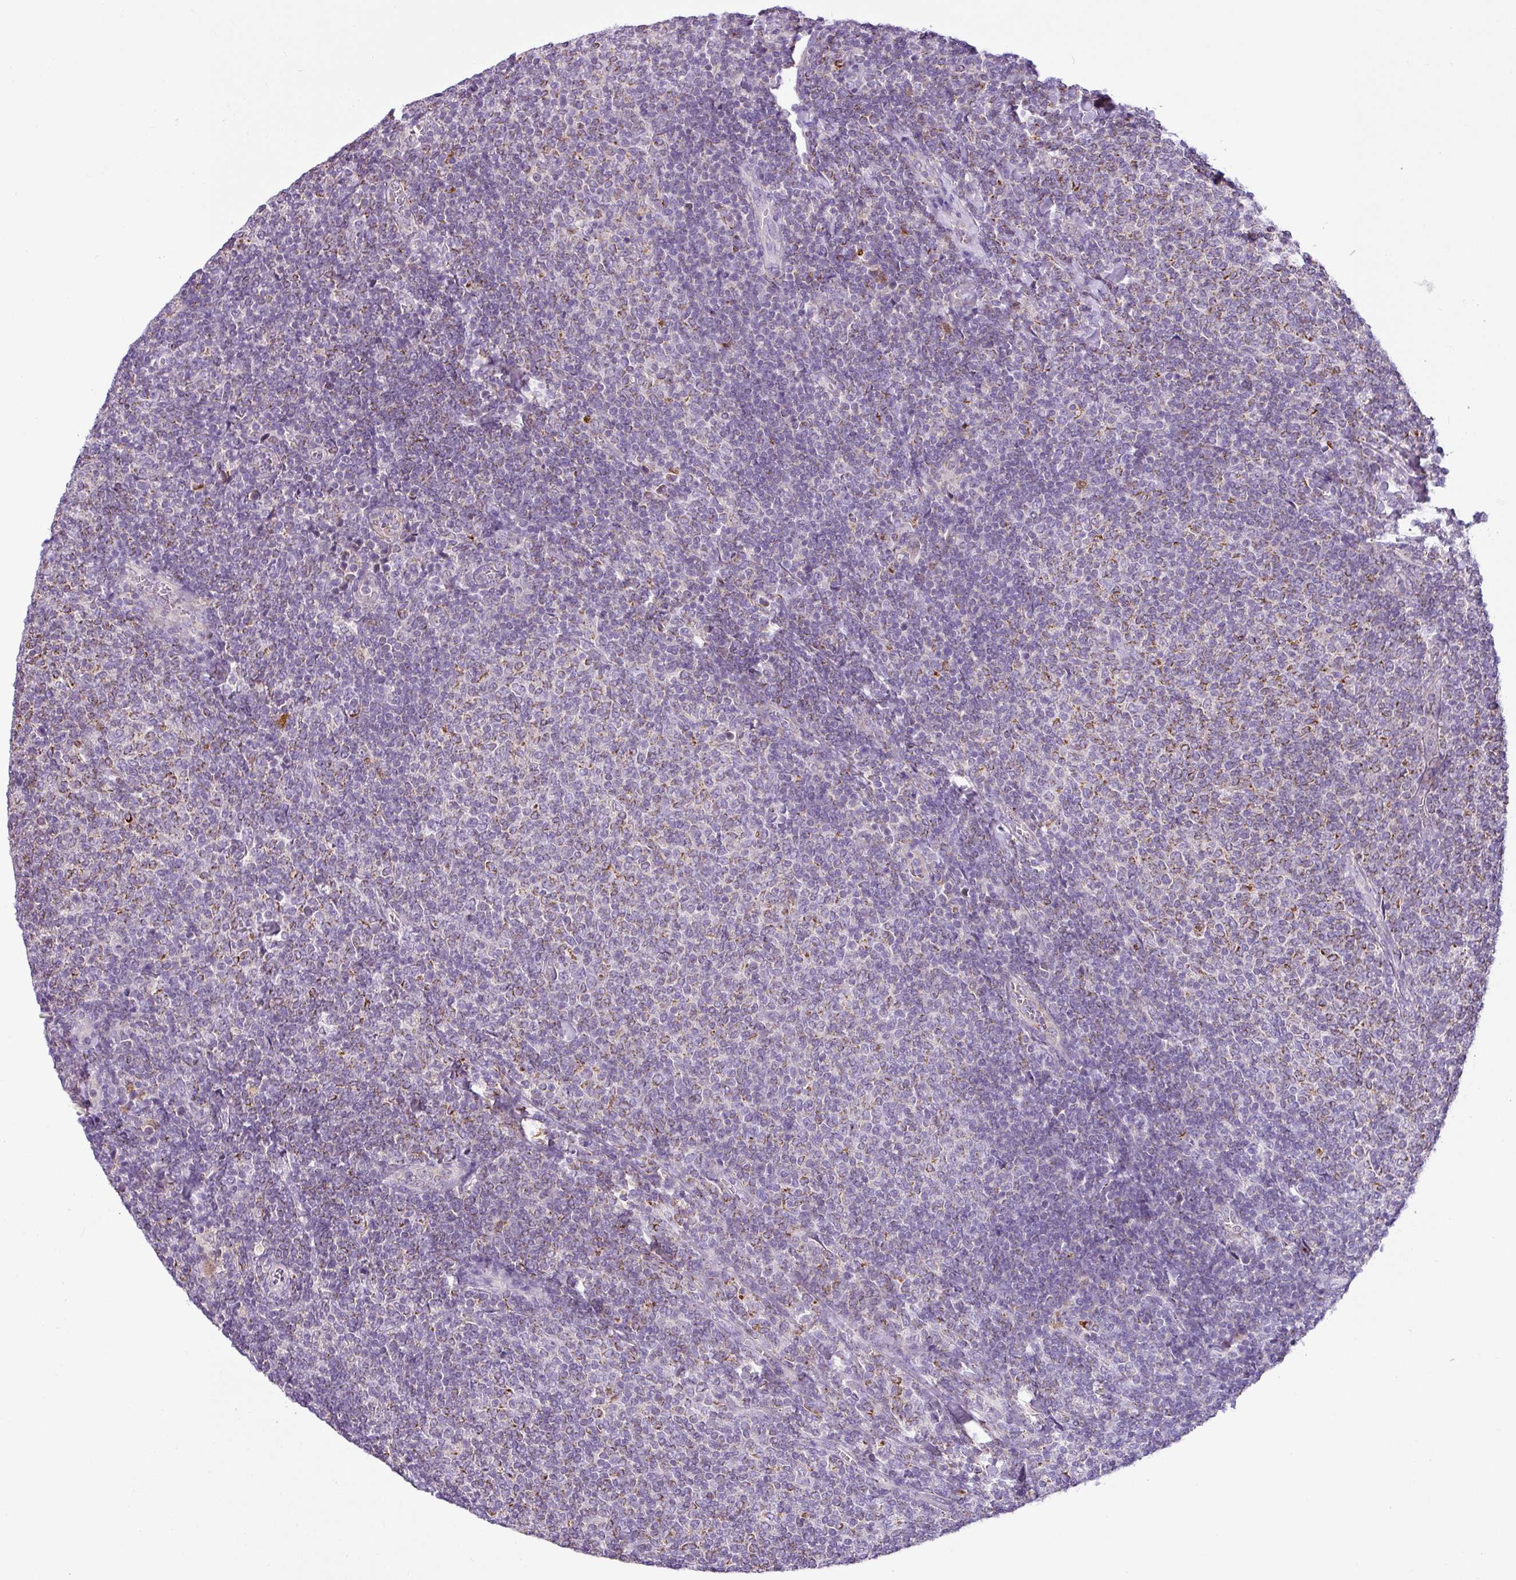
{"staining": {"intensity": "moderate", "quantity": "25%-75%", "location": "cytoplasmic/membranous"}, "tissue": "lymphoma", "cell_type": "Tumor cells", "image_type": "cancer", "snomed": [{"axis": "morphology", "description": "Malignant lymphoma, non-Hodgkin's type, Low grade"}, {"axis": "topography", "description": "Lymph node"}], "caption": "This is a histology image of immunohistochemistry (IHC) staining of lymphoma, which shows moderate staining in the cytoplasmic/membranous of tumor cells.", "gene": "HMCN2", "patient": {"sex": "male", "age": 52}}